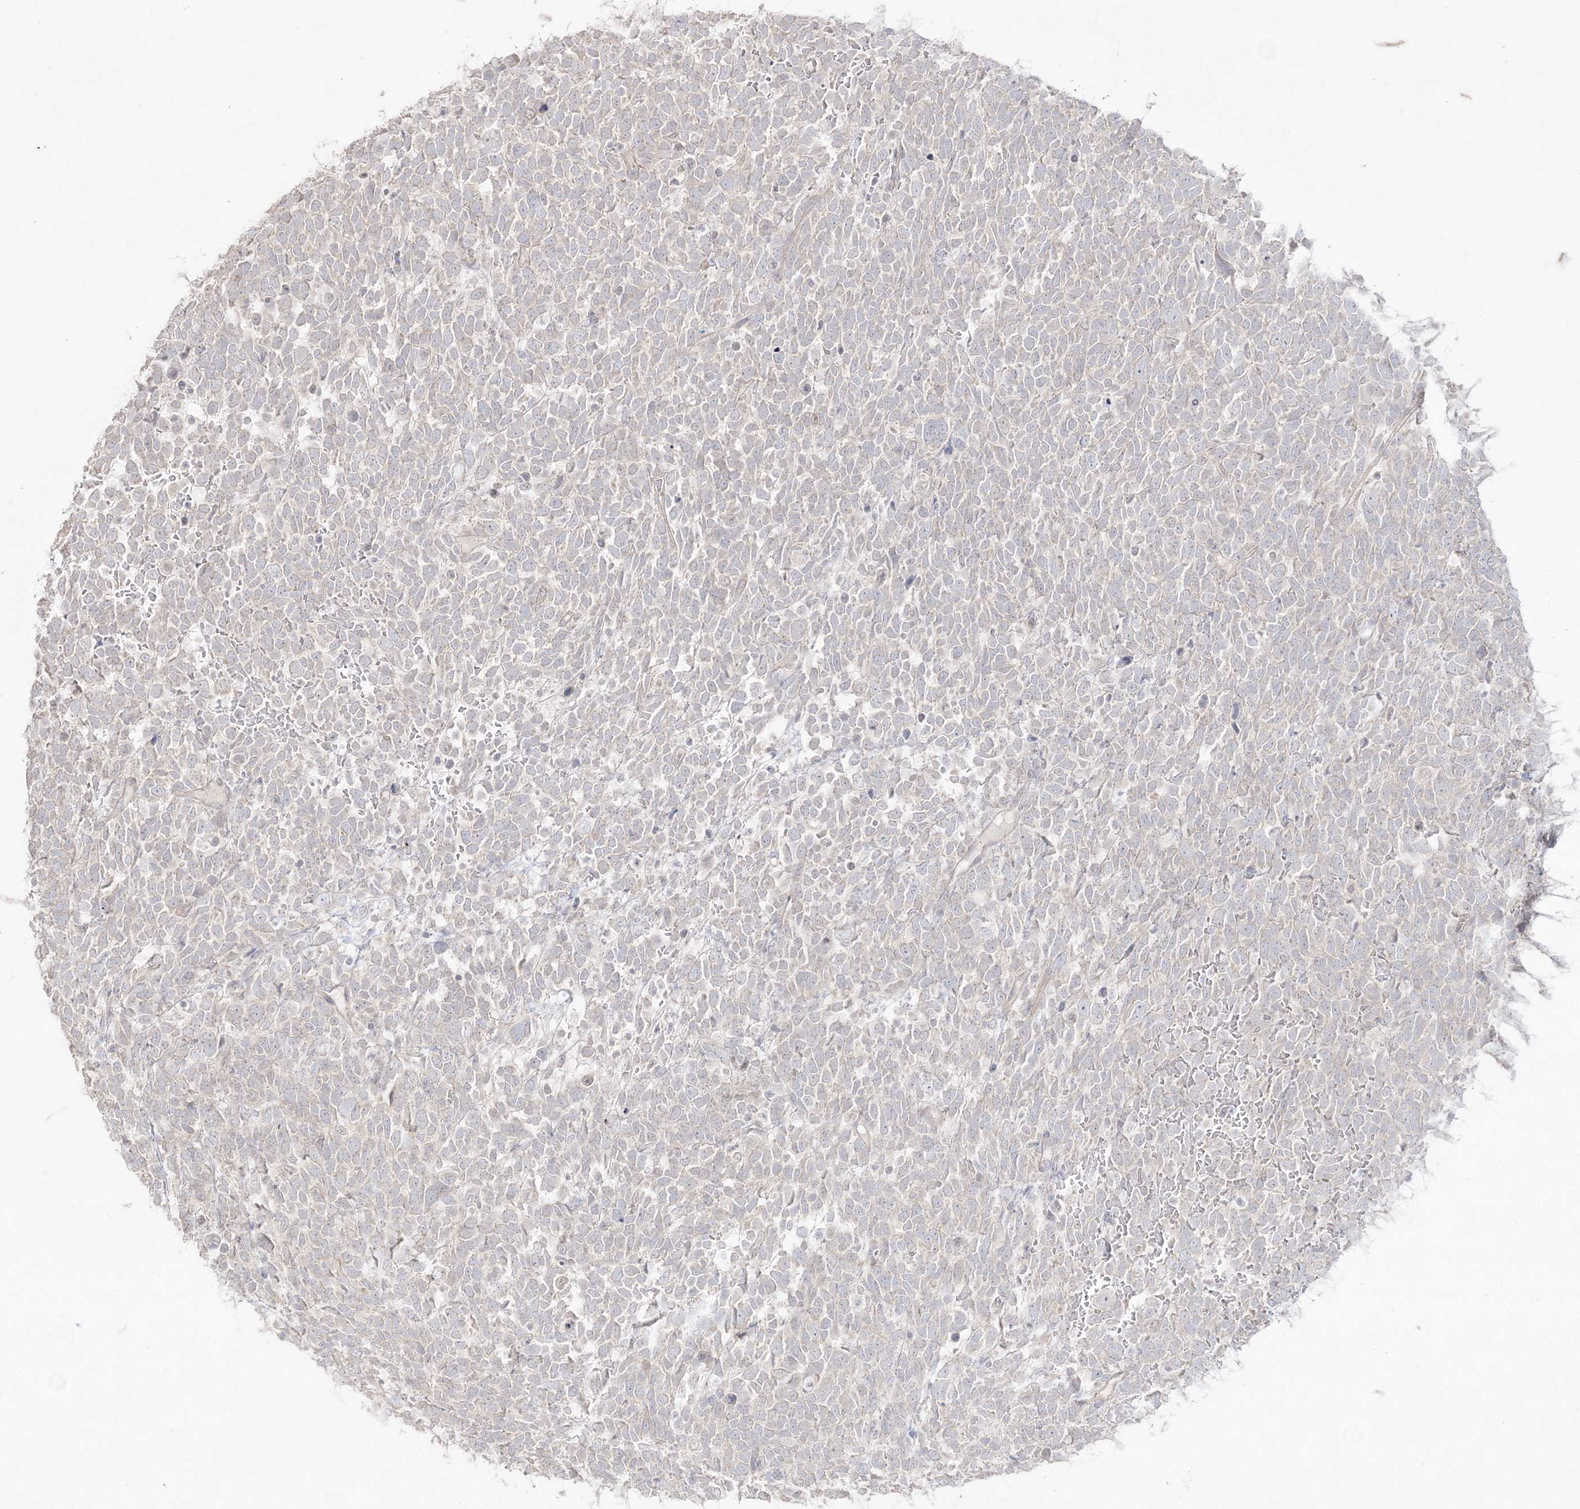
{"staining": {"intensity": "negative", "quantity": "none", "location": "none"}, "tissue": "urothelial cancer", "cell_type": "Tumor cells", "image_type": "cancer", "snomed": [{"axis": "morphology", "description": "Urothelial carcinoma, High grade"}, {"axis": "topography", "description": "Urinary bladder"}], "caption": "This is a photomicrograph of immunohistochemistry staining of urothelial carcinoma (high-grade), which shows no staining in tumor cells. (Immunohistochemistry, brightfield microscopy, high magnification).", "gene": "SH3BP4", "patient": {"sex": "female", "age": 82}}